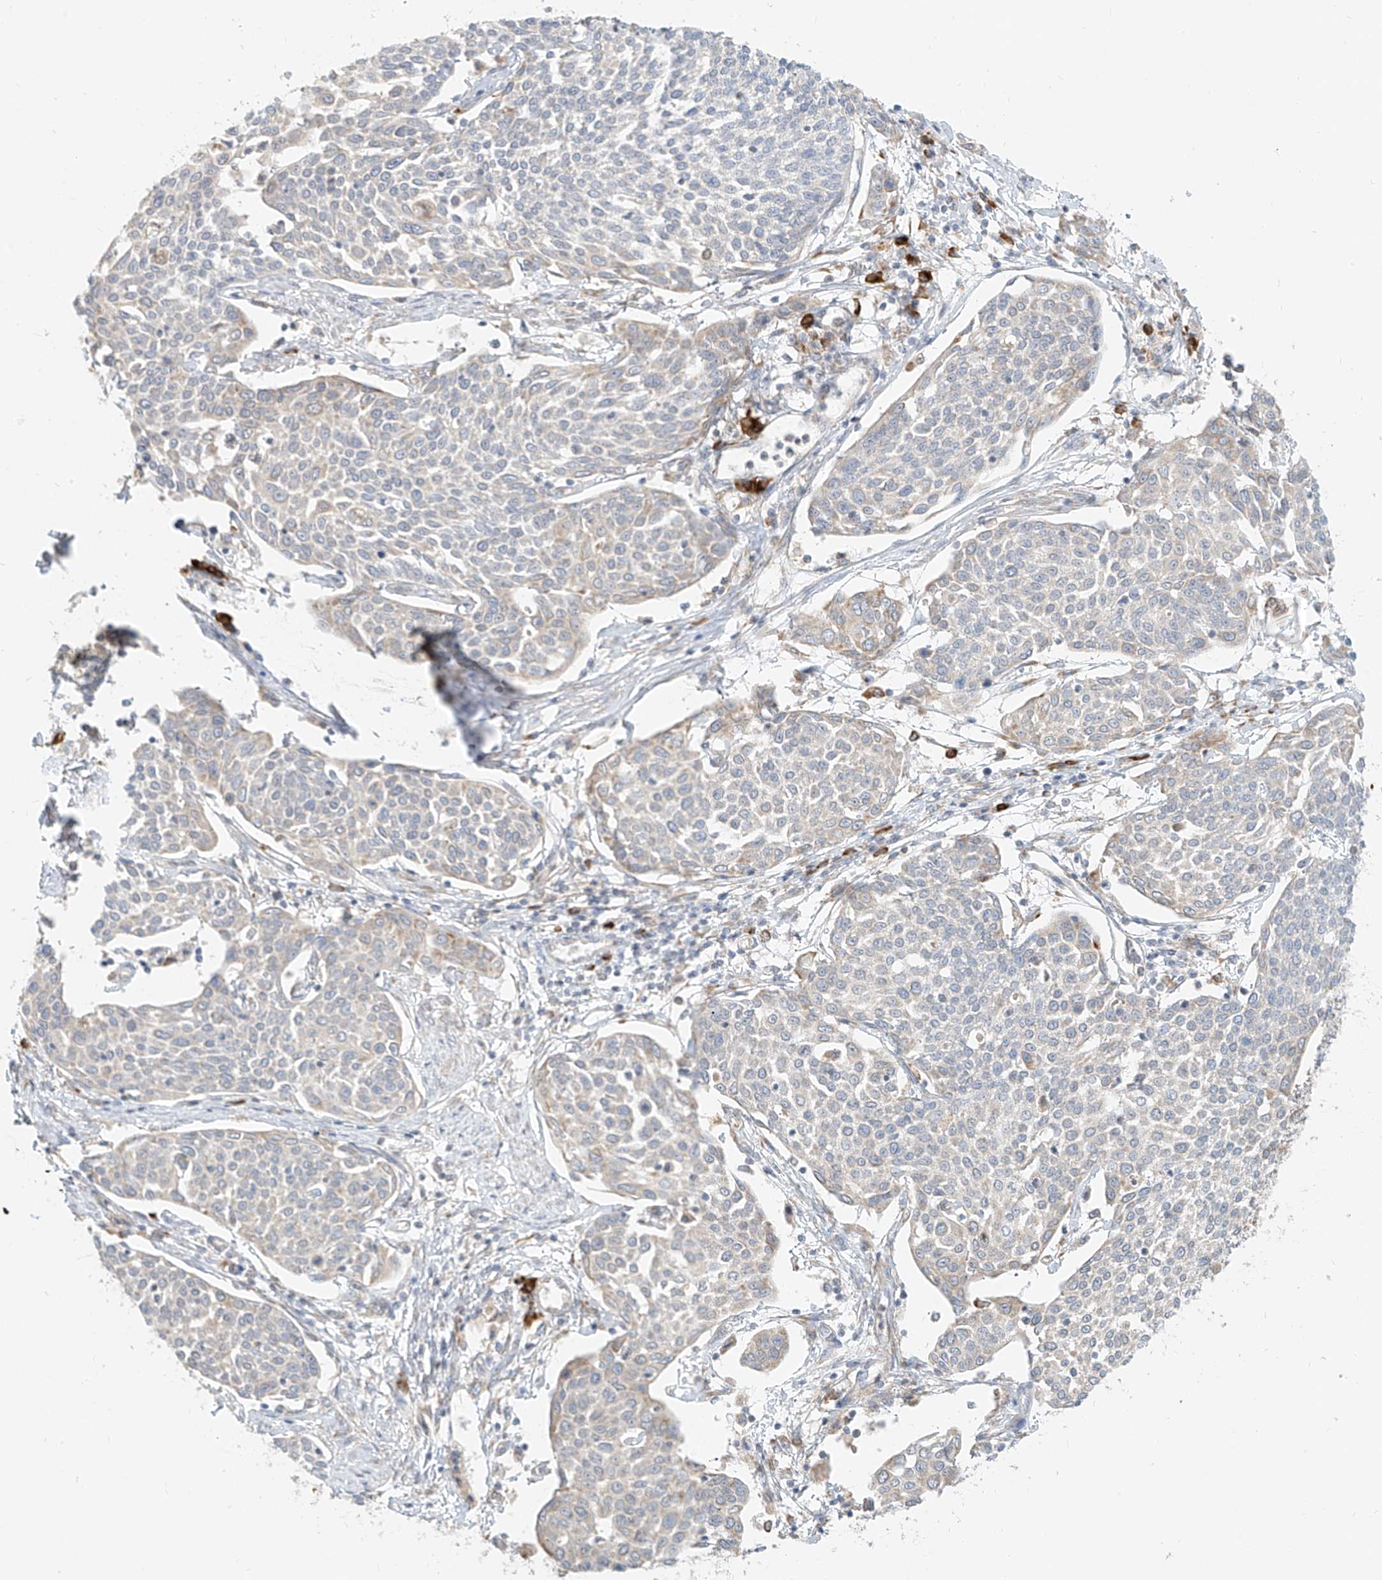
{"staining": {"intensity": "weak", "quantity": "<25%", "location": "cytoplasmic/membranous"}, "tissue": "cervical cancer", "cell_type": "Tumor cells", "image_type": "cancer", "snomed": [{"axis": "morphology", "description": "Squamous cell carcinoma, NOS"}, {"axis": "topography", "description": "Cervix"}], "caption": "This is an immunohistochemistry (IHC) photomicrograph of cervical squamous cell carcinoma. There is no staining in tumor cells.", "gene": "STT3A", "patient": {"sex": "female", "age": 34}}